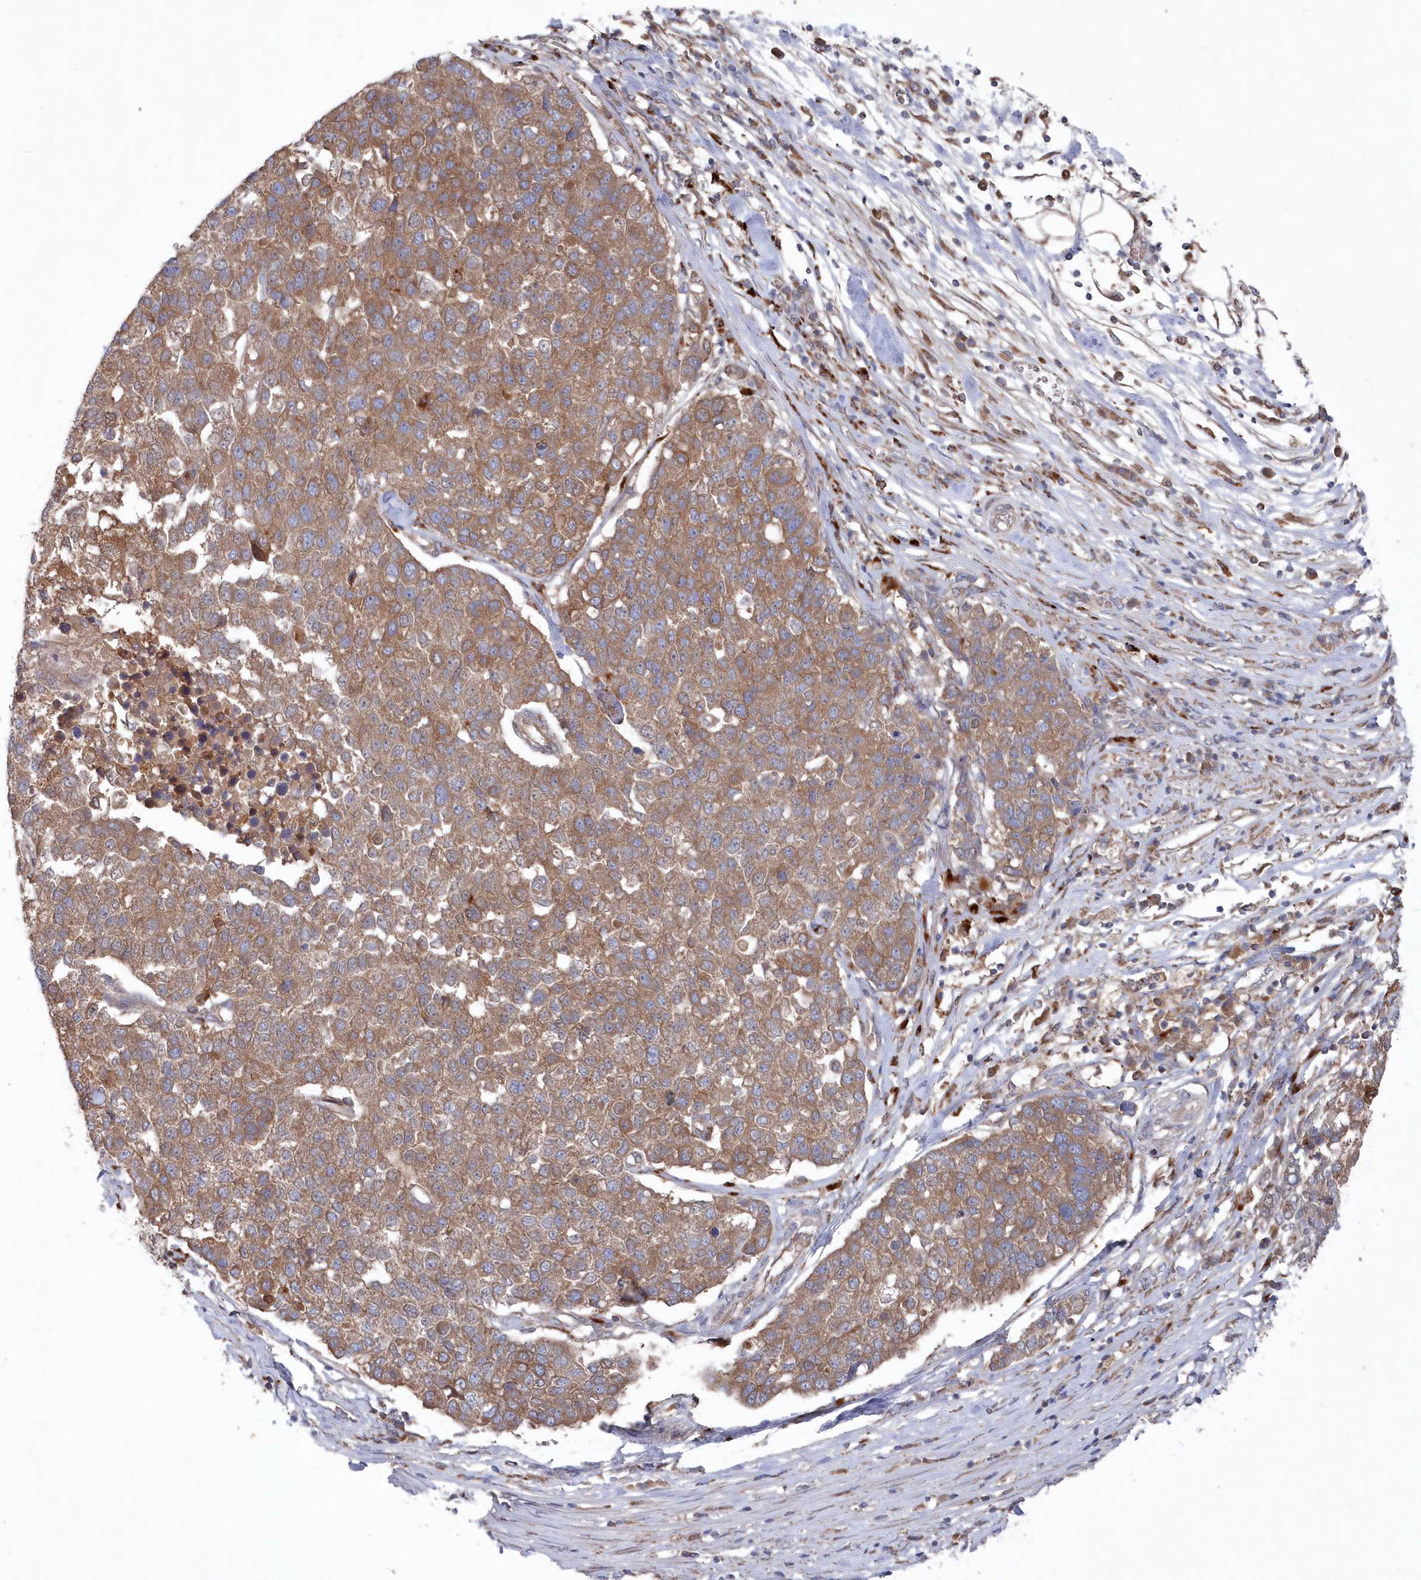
{"staining": {"intensity": "moderate", "quantity": ">75%", "location": "cytoplasmic/membranous"}, "tissue": "pancreatic cancer", "cell_type": "Tumor cells", "image_type": "cancer", "snomed": [{"axis": "morphology", "description": "Adenocarcinoma, NOS"}, {"axis": "topography", "description": "Pancreas"}], "caption": "IHC of pancreatic cancer shows medium levels of moderate cytoplasmic/membranous expression in about >75% of tumor cells.", "gene": "ASNSD1", "patient": {"sex": "female", "age": 61}}